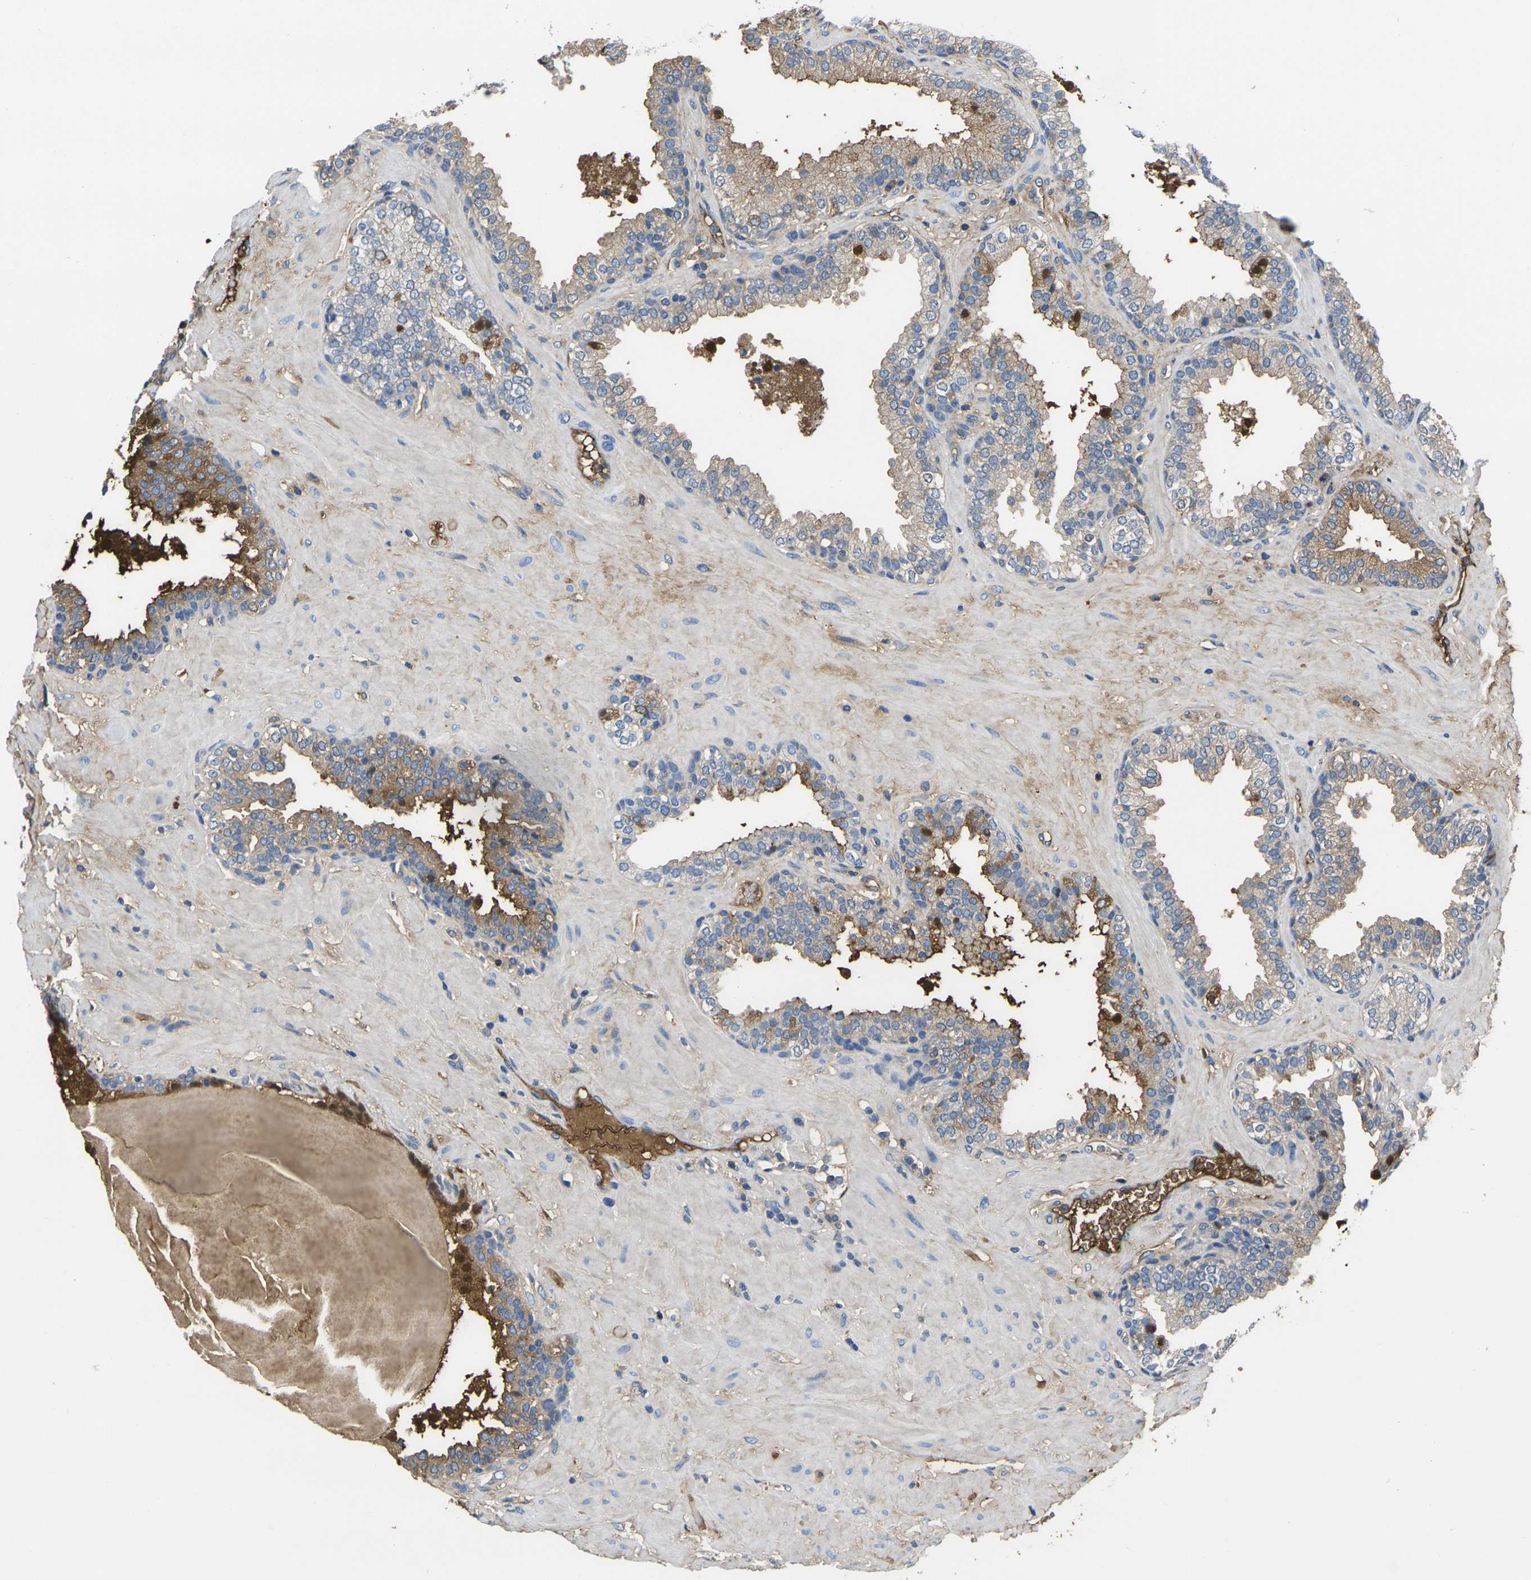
{"staining": {"intensity": "moderate", "quantity": "25%-75%", "location": "cytoplasmic/membranous"}, "tissue": "prostate", "cell_type": "Glandular cells", "image_type": "normal", "snomed": [{"axis": "morphology", "description": "Normal tissue, NOS"}, {"axis": "topography", "description": "Prostate"}], "caption": "Protein staining of unremarkable prostate shows moderate cytoplasmic/membranous positivity in about 25%-75% of glandular cells.", "gene": "GREM2", "patient": {"sex": "male", "age": 51}}